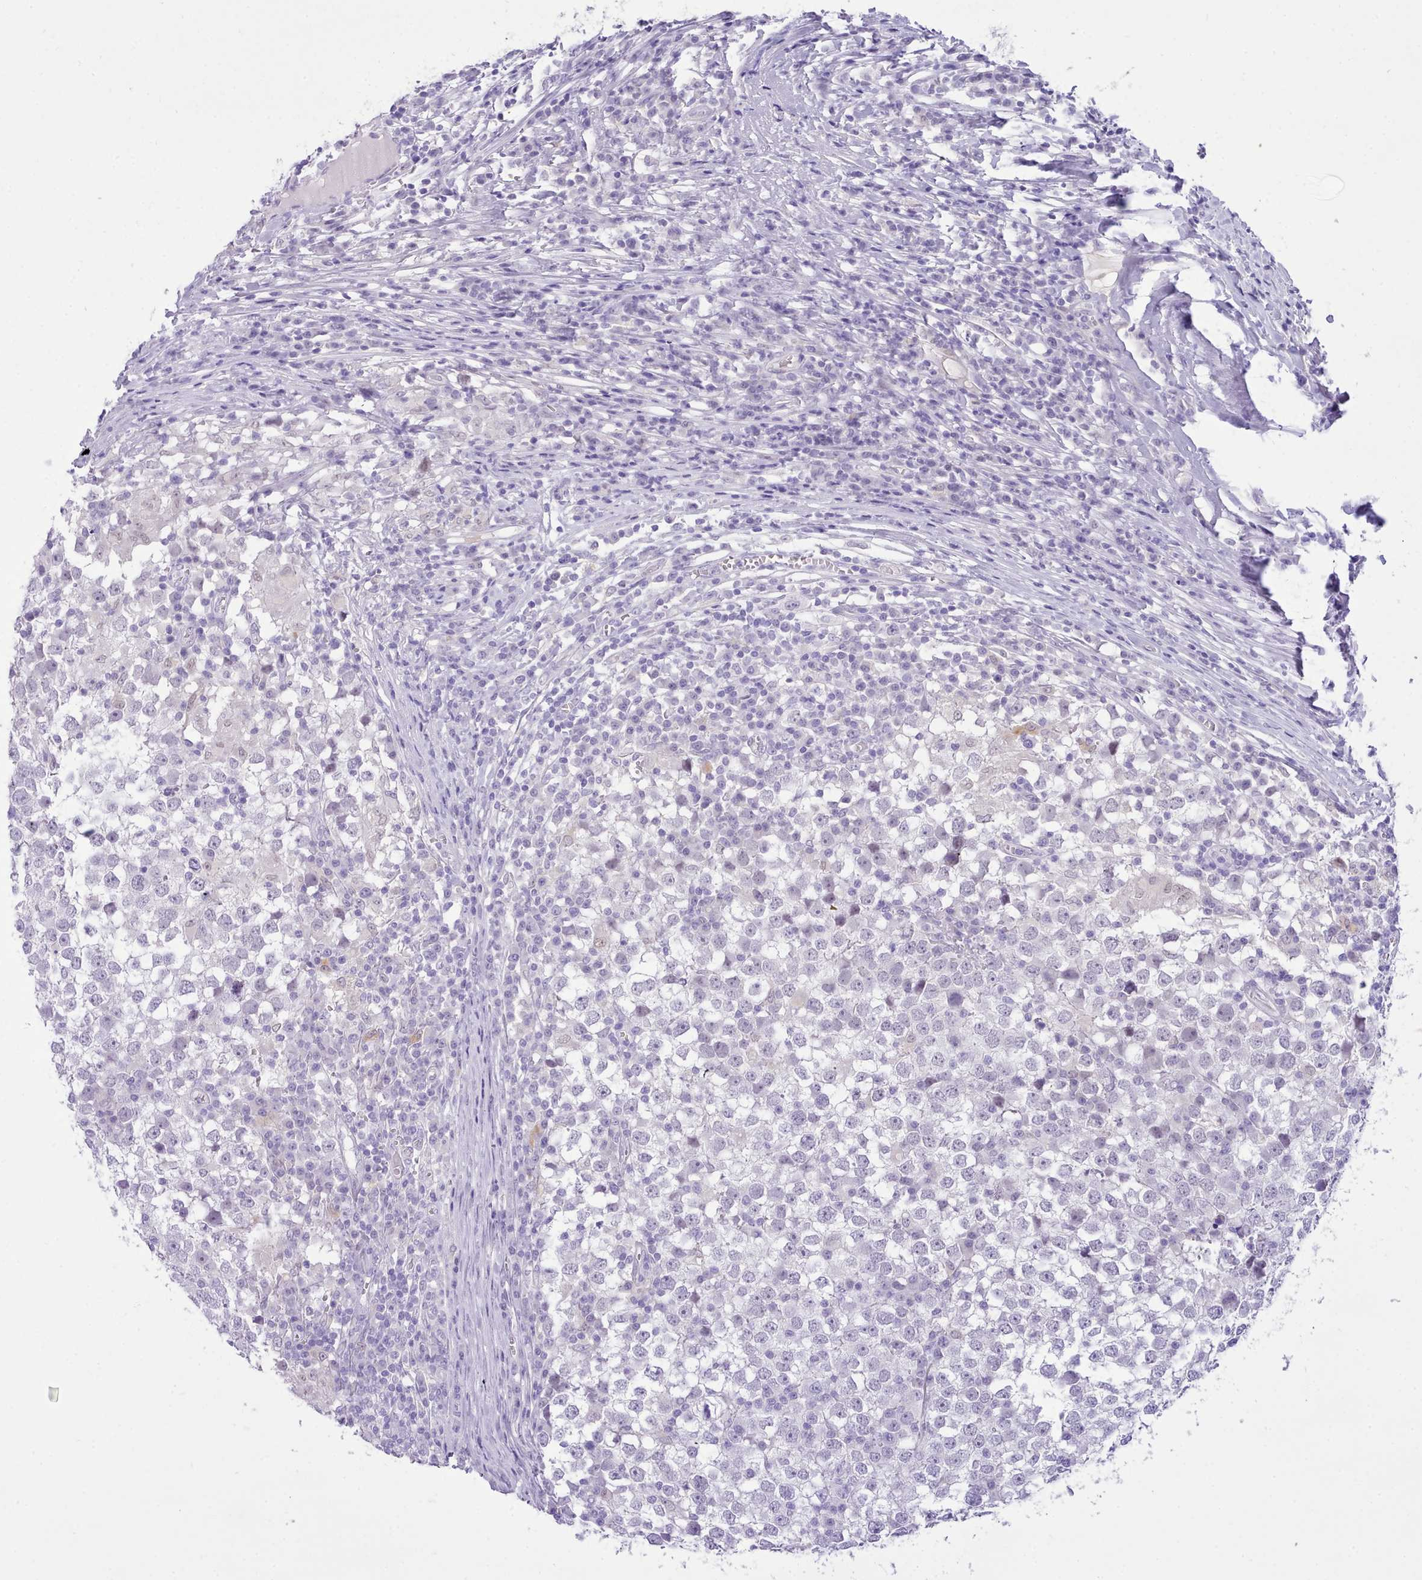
{"staining": {"intensity": "negative", "quantity": "none", "location": "none"}, "tissue": "testis cancer", "cell_type": "Tumor cells", "image_type": "cancer", "snomed": [{"axis": "morphology", "description": "Seminoma, NOS"}, {"axis": "topography", "description": "Testis"}], "caption": "Human seminoma (testis) stained for a protein using immunohistochemistry demonstrates no staining in tumor cells.", "gene": "LRRC37A", "patient": {"sex": "male", "age": 65}}